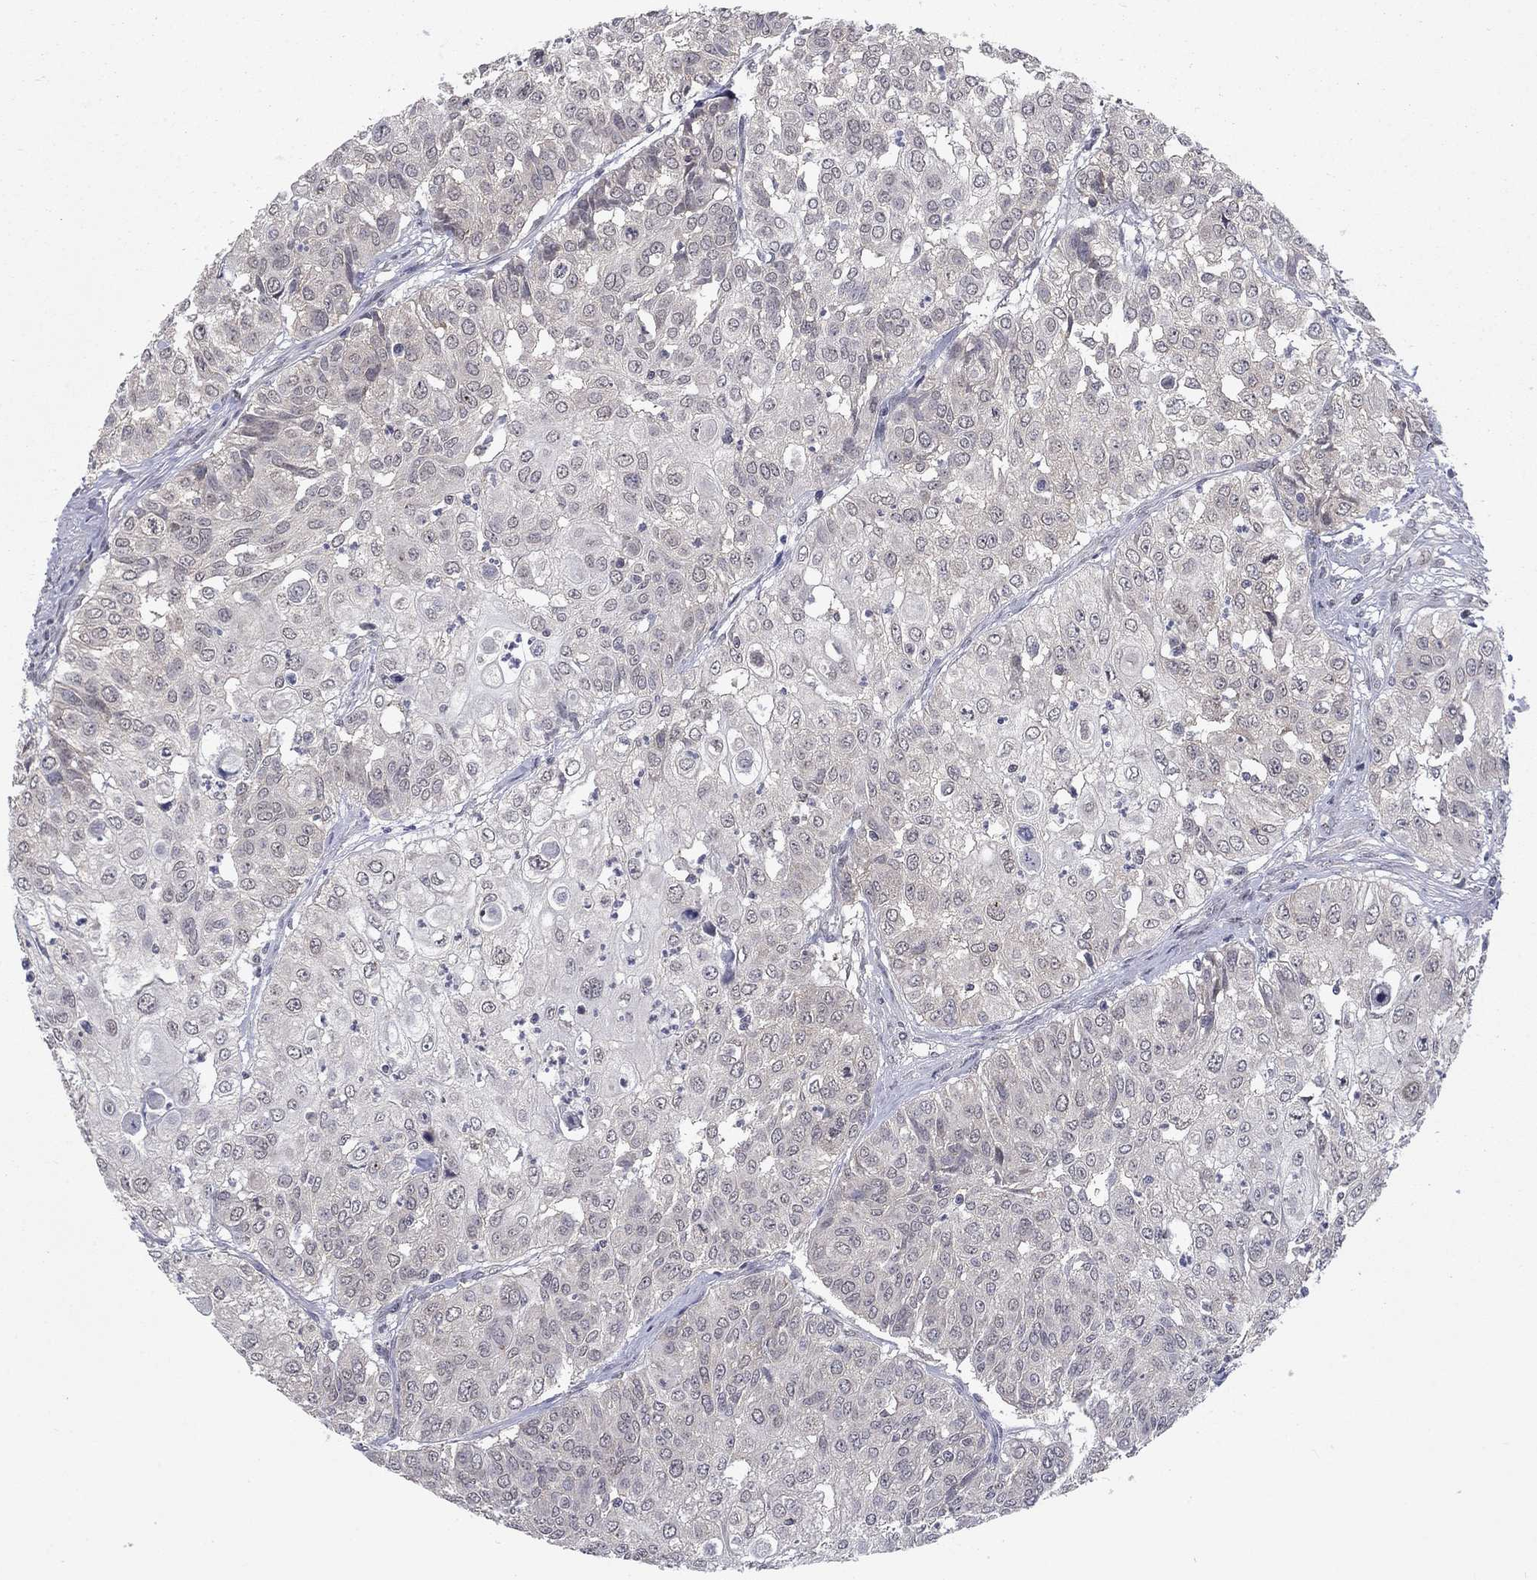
{"staining": {"intensity": "negative", "quantity": "none", "location": "none"}, "tissue": "urothelial cancer", "cell_type": "Tumor cells", "image_type": "cancer", "snomed": [{"axis": "morphology", "description": "Urothelial carcinoma, High grade"}, {"axis": "topography", "description": "Urinary bladder"}], "caption": "Immunohistochemistry micrograph of neoplastic tissue: human urothelial cancer stained with DAB demonstrates no significant protein staining in tumor cells.", "gene": "SPATA33", "patient": {"sex": "female", "age": 79}}